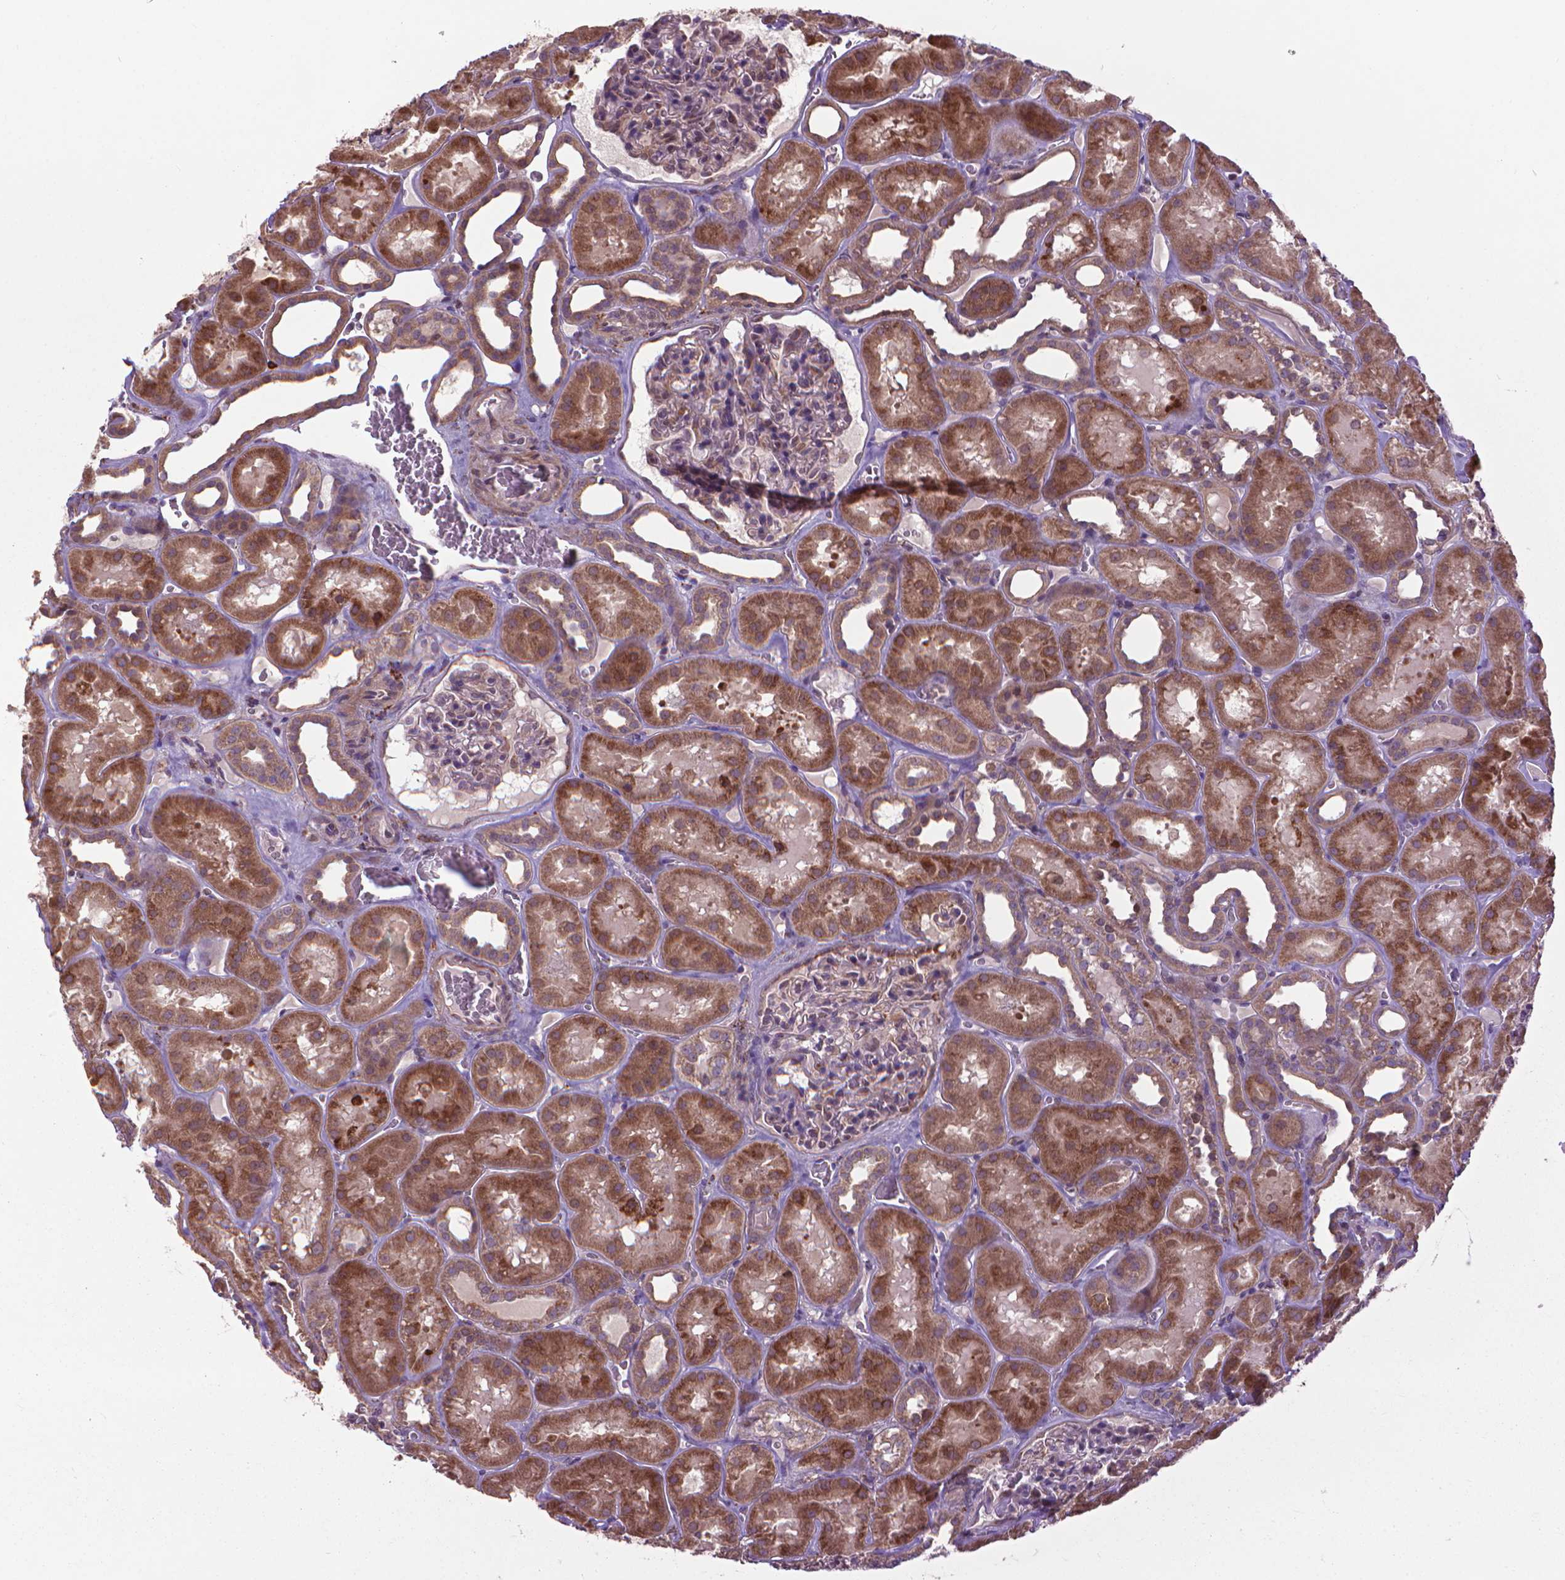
{"staining": {"intensity": "weak", "quantity": "25%-75%", "location": "cytoplasmic/membranous"}, "tissue": "kidney", "cell_type": "Cells in glomeruli", "image_type": "normal", "snomed": [{"axis": "morphology", "description": "Normal tissue, NOS"}, {"axis": "topography", "description": "Kidney"}], "caption": "Approximately 25%-75% of cells in glomeruli in normal human kidney demonstrate weak cytoplasmic/membranous protein positivity as visualized by brown immunohistochemical staining.", "gene": "MYH14", "patient": {"sex": "female", "age": 41}}